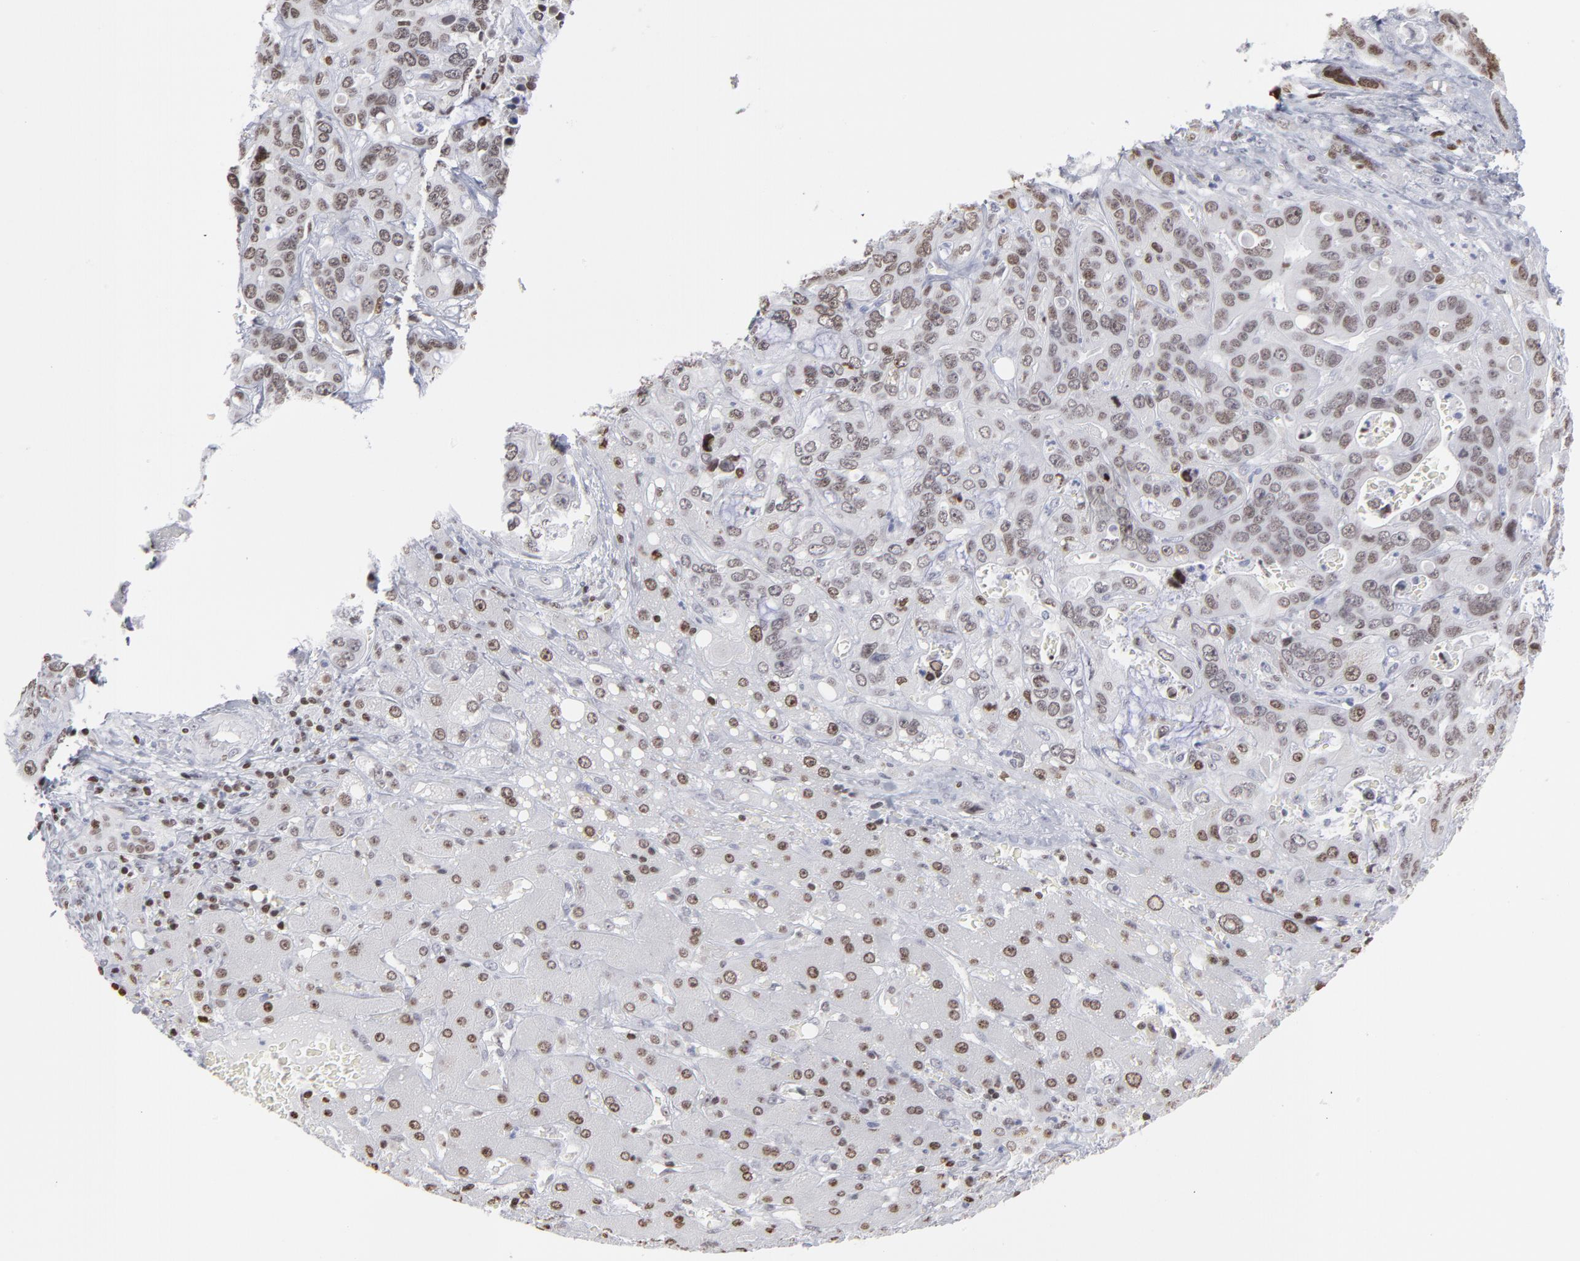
{"staining": {"intensity": "moderate", "quantity": "25%-75%", "location": "nuclear"}, "tissue": "liver cancer", "cell_type": "Tumor cells", "image_type": "cancer", "snomed": [{"axis": "morphology", "description": "Cholangiocarcinoma"}, {"axis": "topography", "description": "Liver"}], "caption": "Cholangiocarcinoma (liver) stained with DAB (3,3'-diaminobenzidine) immunohistochemistry (IHC) exhibits medium levels of moderate nuclear expression in approximately 25%-75% of tumor cells.", "gene": "PARP1", "patient": {"sex": "female", "age": 65}}